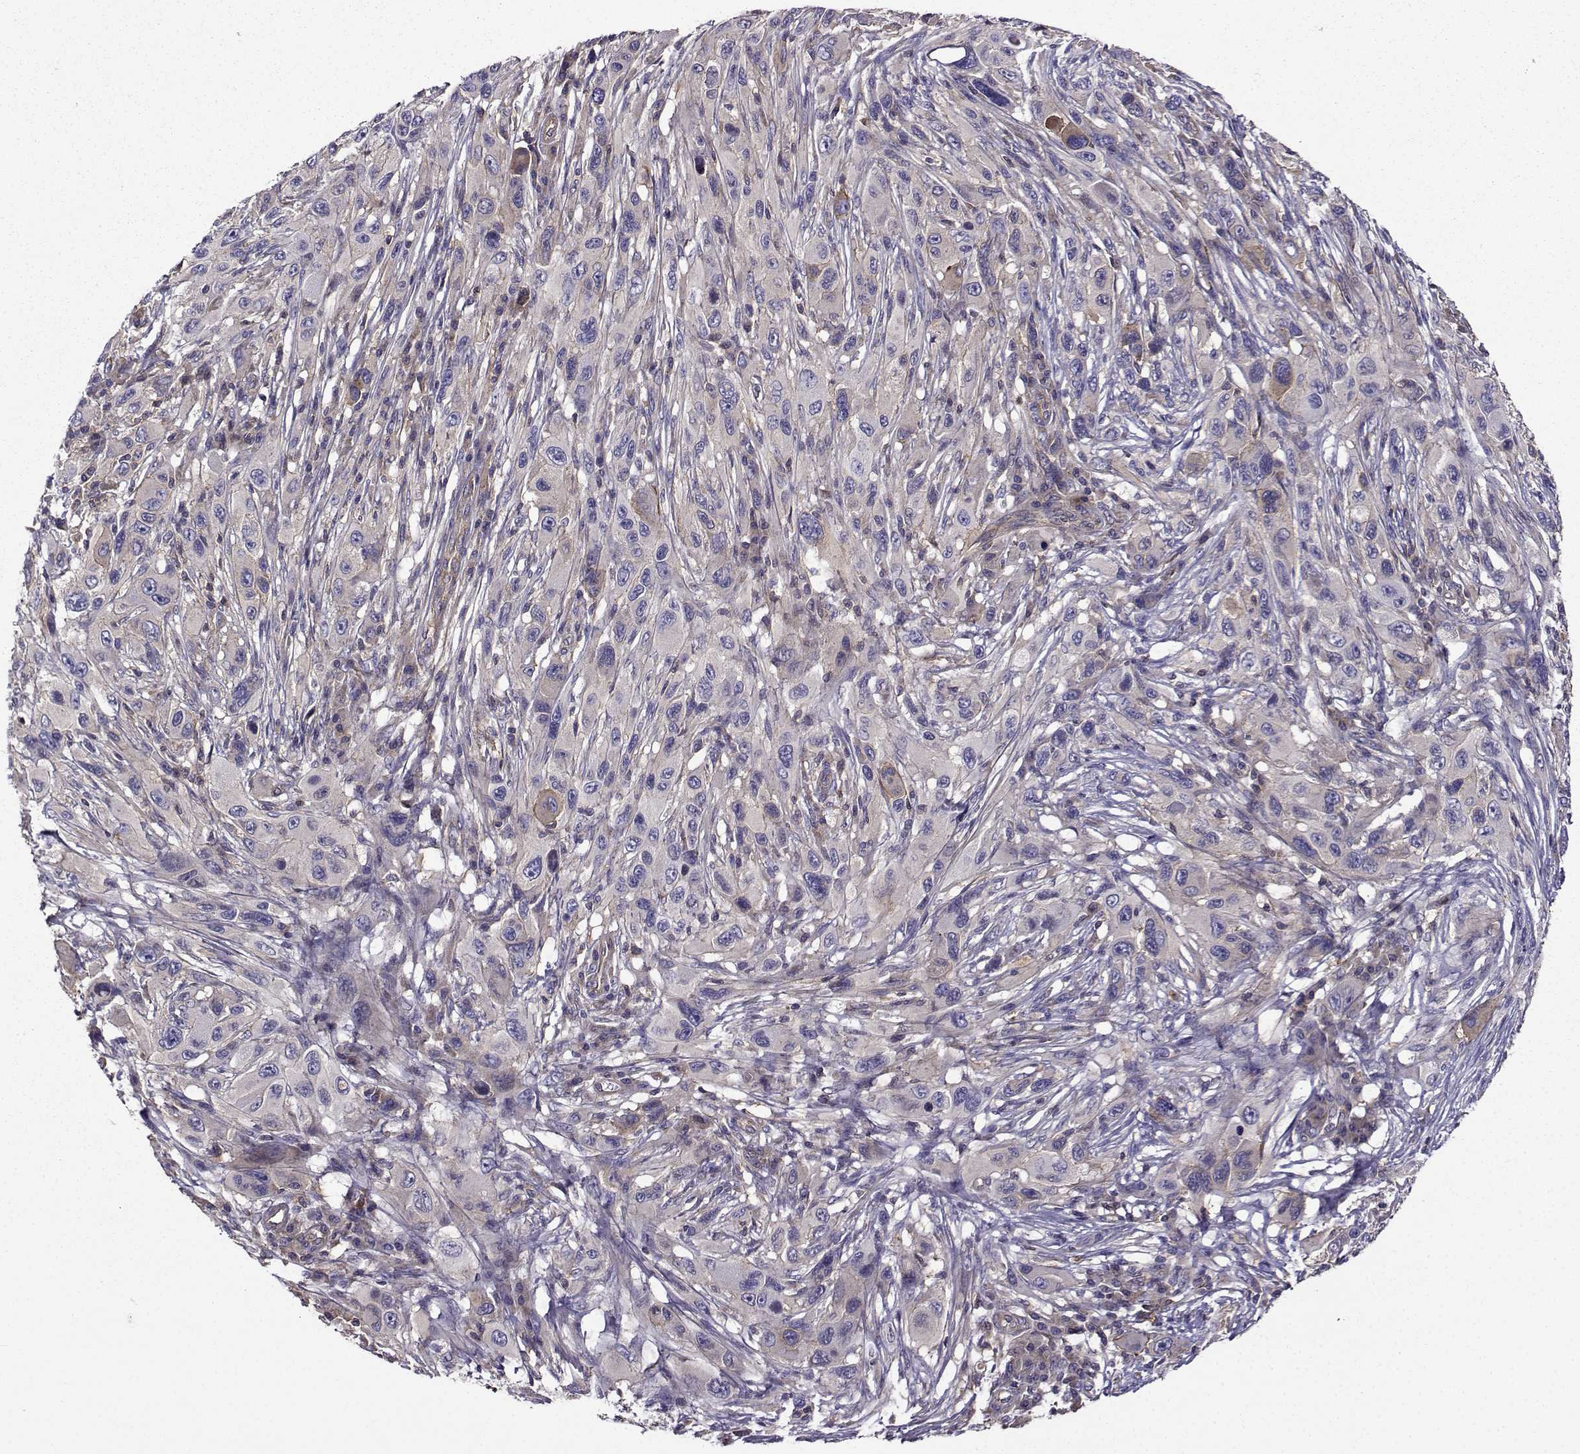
{"staining": {"intensity": "negative", "quantity": "none", "location": "none"}, "tissue": "melanoma", "cell_type": "Tumor cells", "image_type": "cancer", "snomed": [{"axis": "morphology", "description": "Malignant melanoma, NOS"}, {"axis": "topography", "description": "Skin"}], "caption": "Immunohistochemistry photomicrograph of neoplastic tissue: melanoma stained with DAB exhibits no significant protein positivity in tumor cells. (DAB (3,3'-diaminobenzidine) IHC visualized using brightfield microscopy, high magnification).", "gene": "ITGB8", "patient": {"sex": "male", "age": 53}}